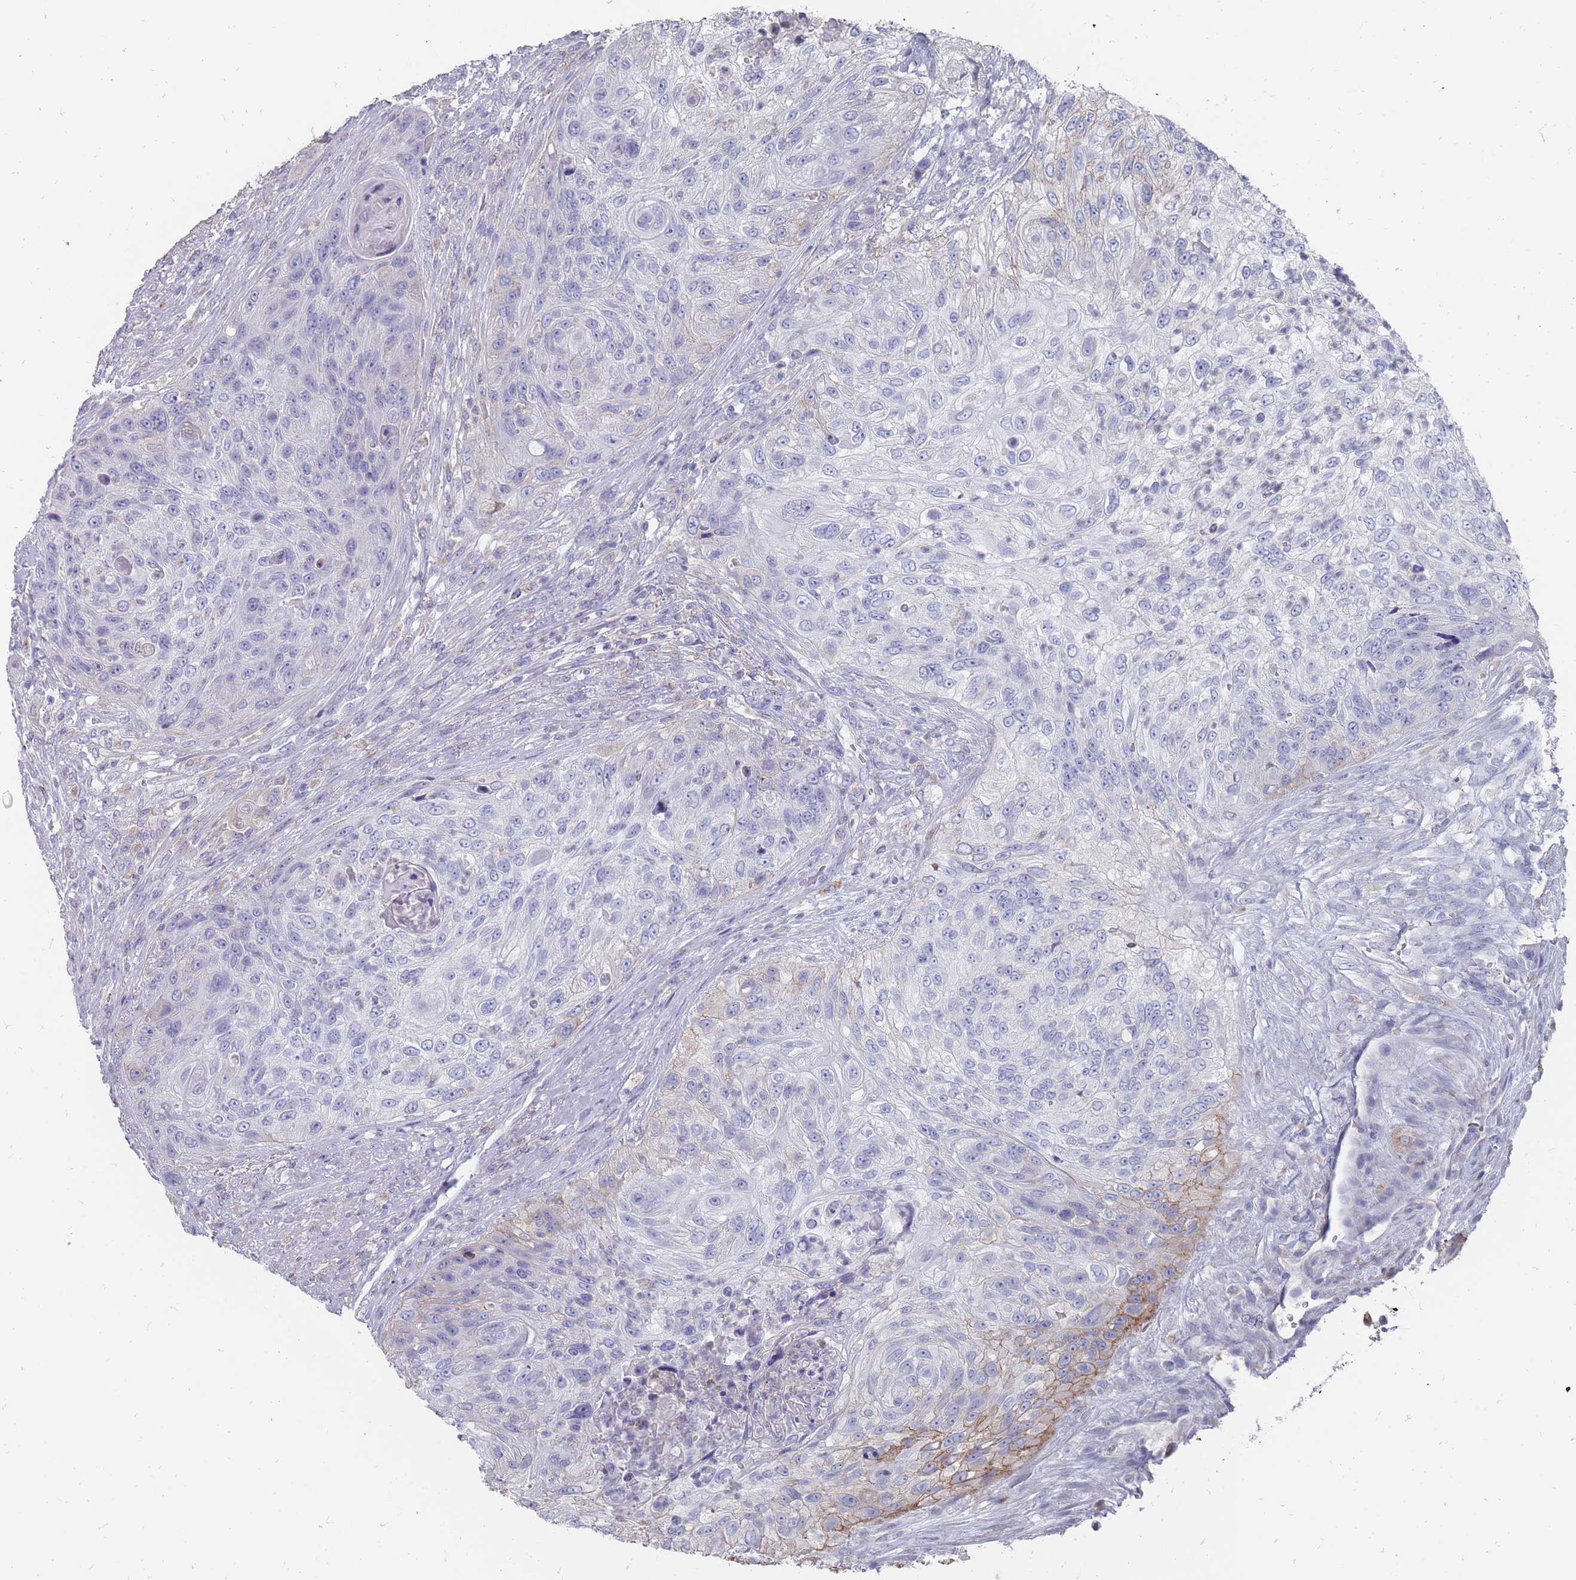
{"staining": {"intensity": "moderate", "quantity": "<25%", "location": "cytoplasmic/membranous"}, "tissue": "urothelial cancer", "cell_type": "Tumor cells", "image_type": "cancer", "snomed": [{"axis": "morphology", "description": "Urothelial carcinoma, High grade"}, {"axis": "topography", "description": "Urinary bladder"}], "caption": "Urothelial carcinoma (high-grade) stained with a protein marker shows moderate staining in tumor cells.", "gene": "OTULINL", "patient": {"sex": "female", "age": 60}}